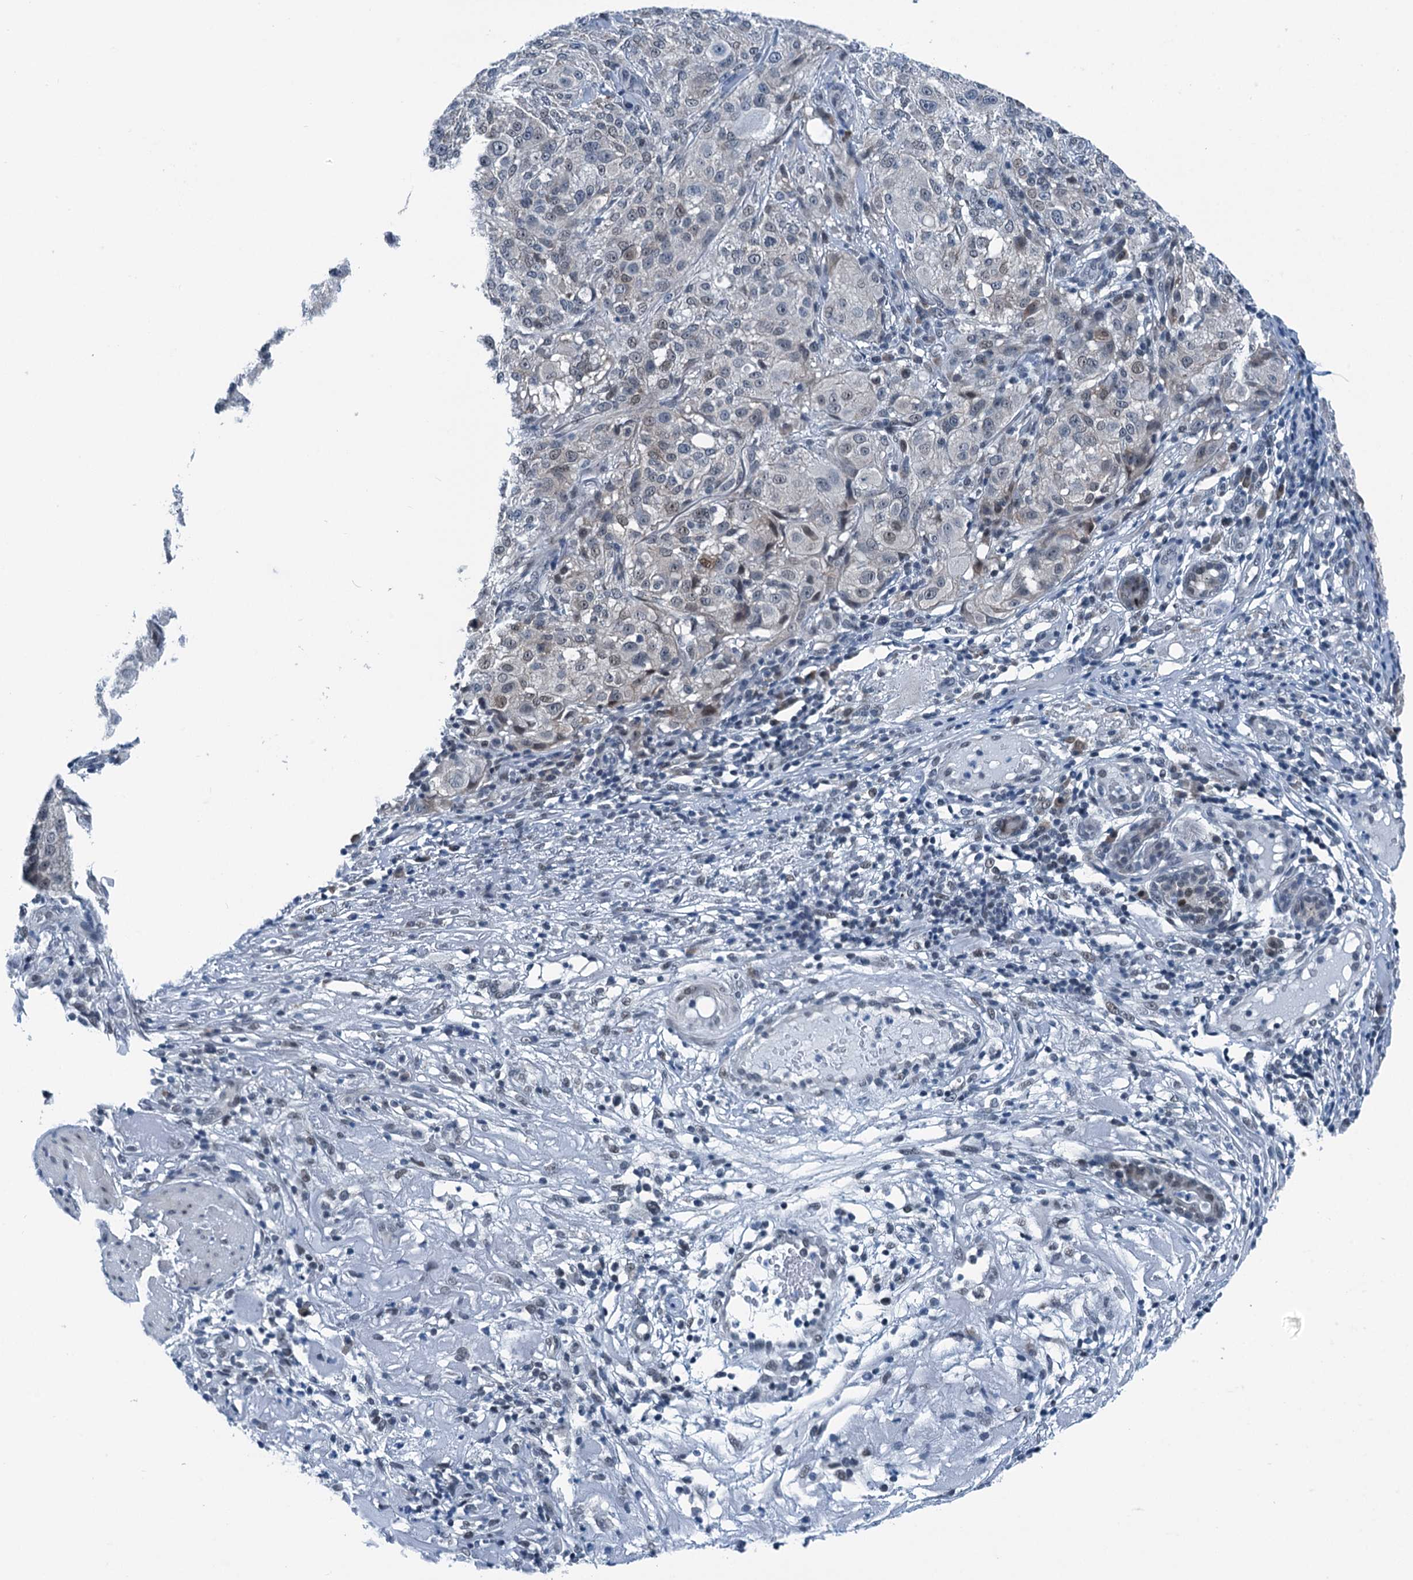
{"staining": {"intensity": "moderate", "quantity": "<25%", "location": "nuclear"}, "tissue": "melanoma", "cell_type": "Tumor cells", "image_type": "cancer", "snomed": [{"axis": "morphology", "description": "Necrosis, NOS"}, {"axis": "morphology", "description": "Malignant melanoma, NOS"}, {"axis": "topography", "description": "Skin"}], "caption": "This image demonstrates melanoma stained with immunohistochemistry to label a protein in brown. The nuclear of tumor cells show moderate positivity for the protein. Nuclei are counter-stained blue.", "gene": "TRPT1", "patient": {"sex": "female", "age": 87}}